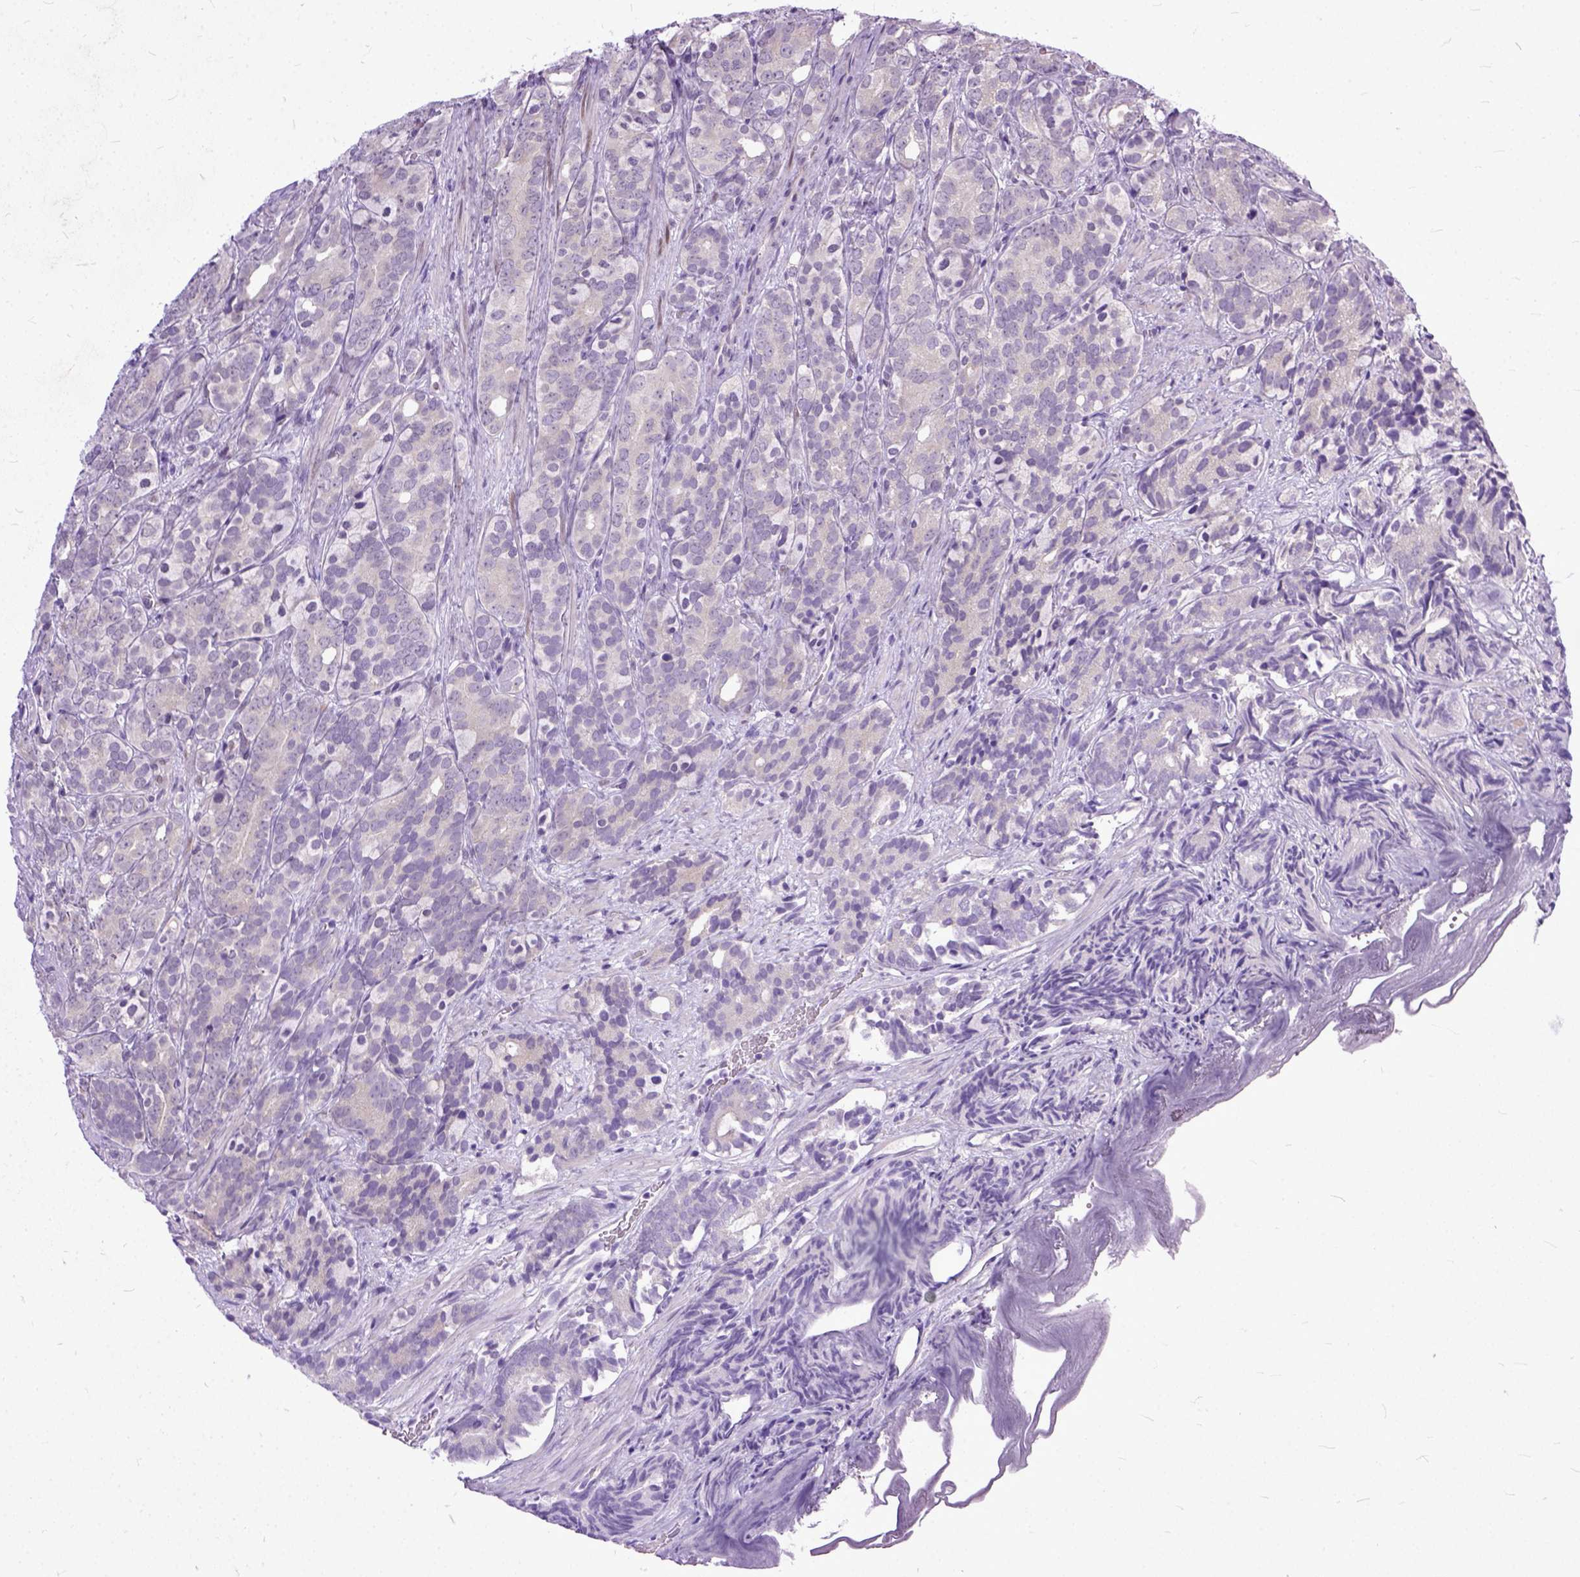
{"staining": {"intensity": "negative", "quantity": "none", "location": "none"}, "tissue": "prostate cancer", "cell_type": "Tumor cells", "image_type": "cancer", "snomed": [{"axis": "morphology", "description": "Adenocarcinoma, High grade"}, {"axis": "topography", "description": "Prostate"}], "caption": "Human prostate cancer (high-grade adenocarcinoma) stained for a protein using immunohistochemistry (IHC) demonstrates no staining in tumor cells.", "gene": "TCEAL7", "patient": {"sex": "male", "age": 84}}